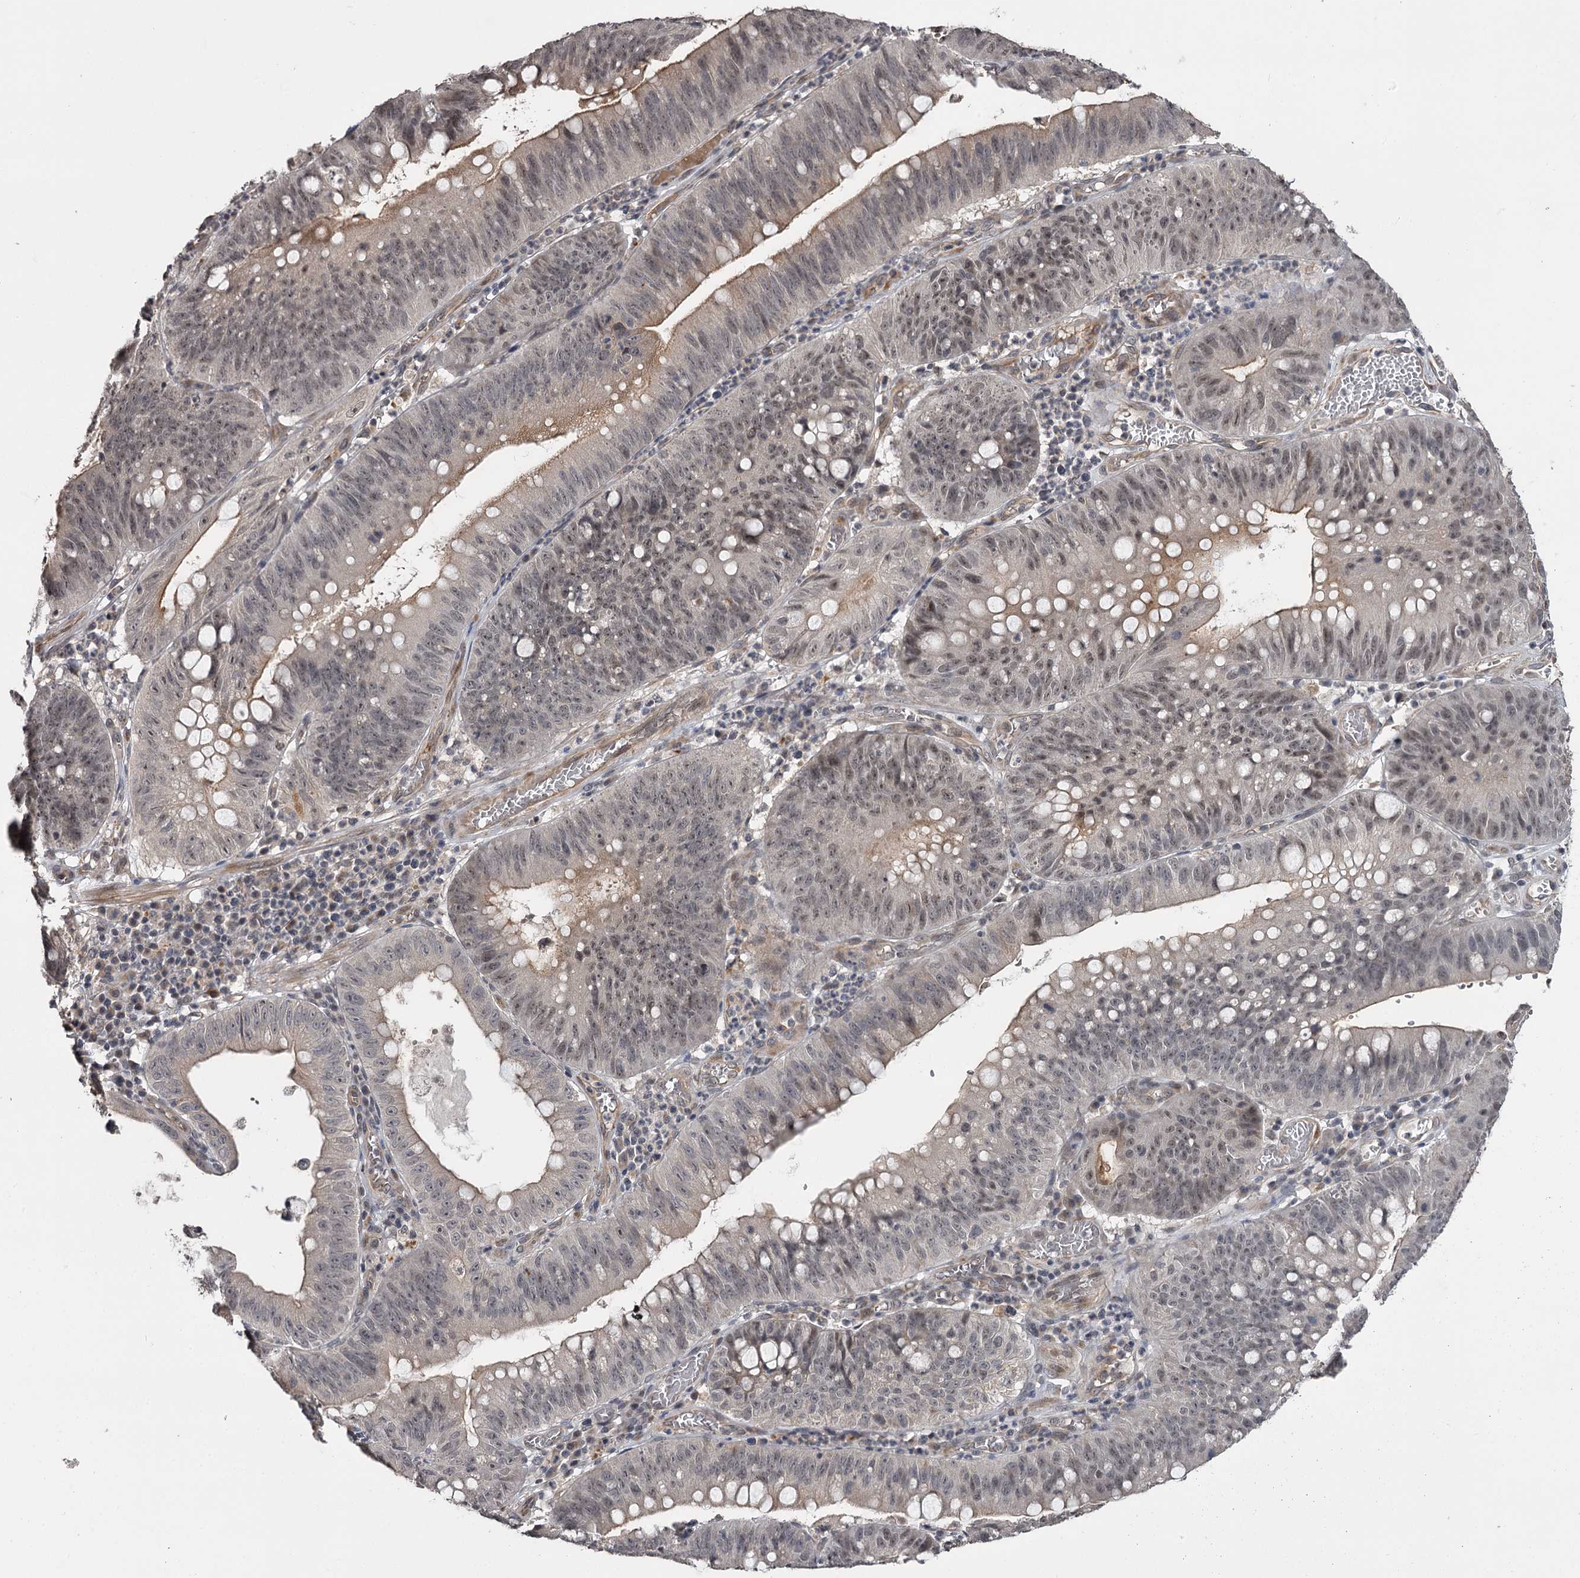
{"staining": {"intensity": "moderate", "quantity": "<25%", "location": "cytoplasmic/membranous,nuclear"}, "tissue": "stomach cancer", "cell_type": "Tumor cells", "image_type": "cancer", "snomed": [{"axis": "morphology", "description": "Adenocarcinoma, NOS"}, {"axis": "topography", "description": "Stomach"}], "caption": "Human stomach cancer (adenocarcinoma) stained with a brown dye demonstrates moderate cytoplasmic/membranous and nuclear positive staining in about <25% of tumor cells.", "gene": "CWF19L2", "patient": {"sex": "male", "age": 59}}